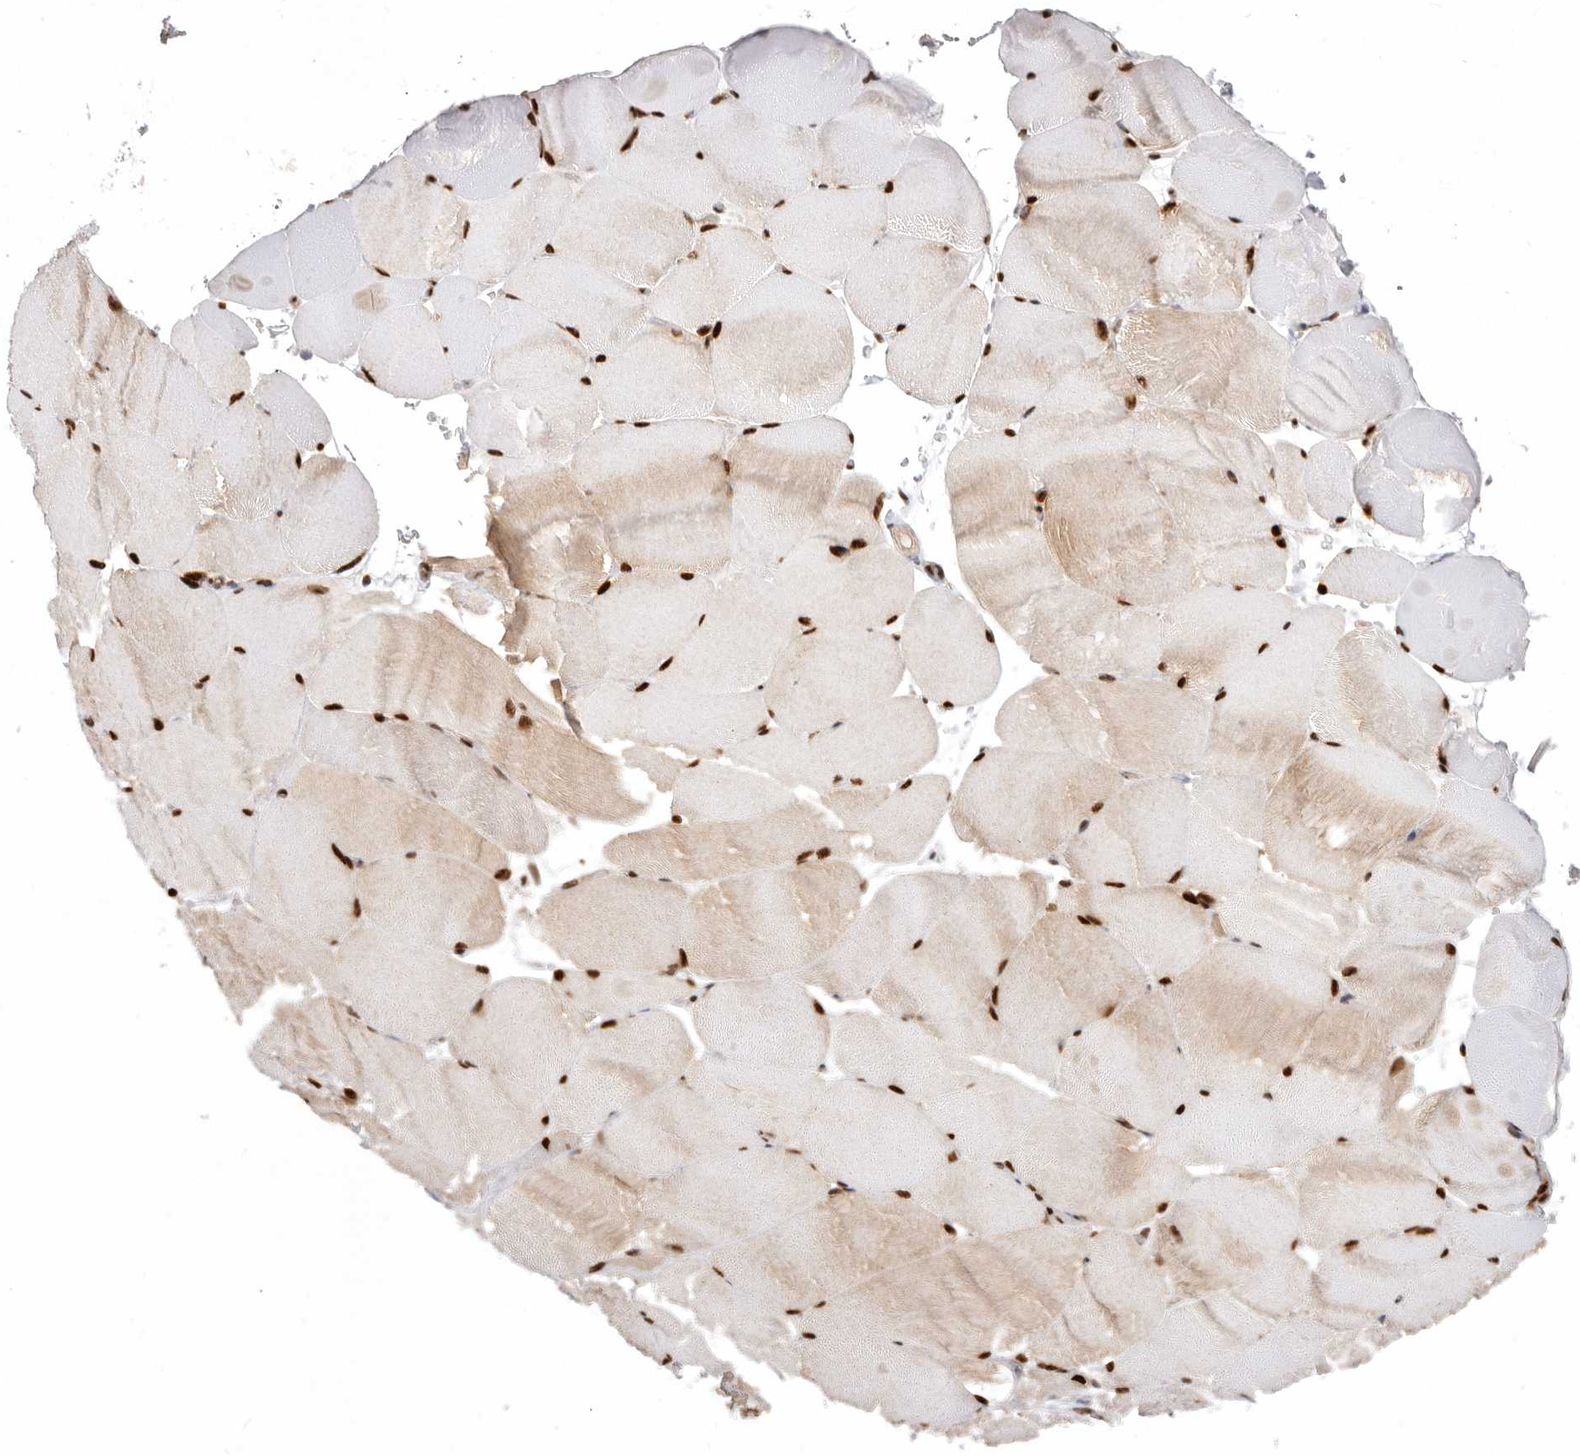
{"staining": {"intensity": "strong", "quantity": ">75%", "location": "cytoplasmic/membranous,nuclear"}, "tissue": "skeletal muscle", "cell_type": "Myocytes", "image_type": "normal", "snomed": [{"axis": "morphology", "description": "Normal tissue, NOS"}, {"axis": "topography", "description": "Skeletal muscle"}, {"axis": "topography", "description": "Parathyroid gland"}], "caption": "The immunohistochemical stain shows strong cytoplasmic/membranous,nuclear staining in myocytes of benign skeletal muscle.", "gene": "CHTOP", "patient": {"sex": "female", "age": 37}}